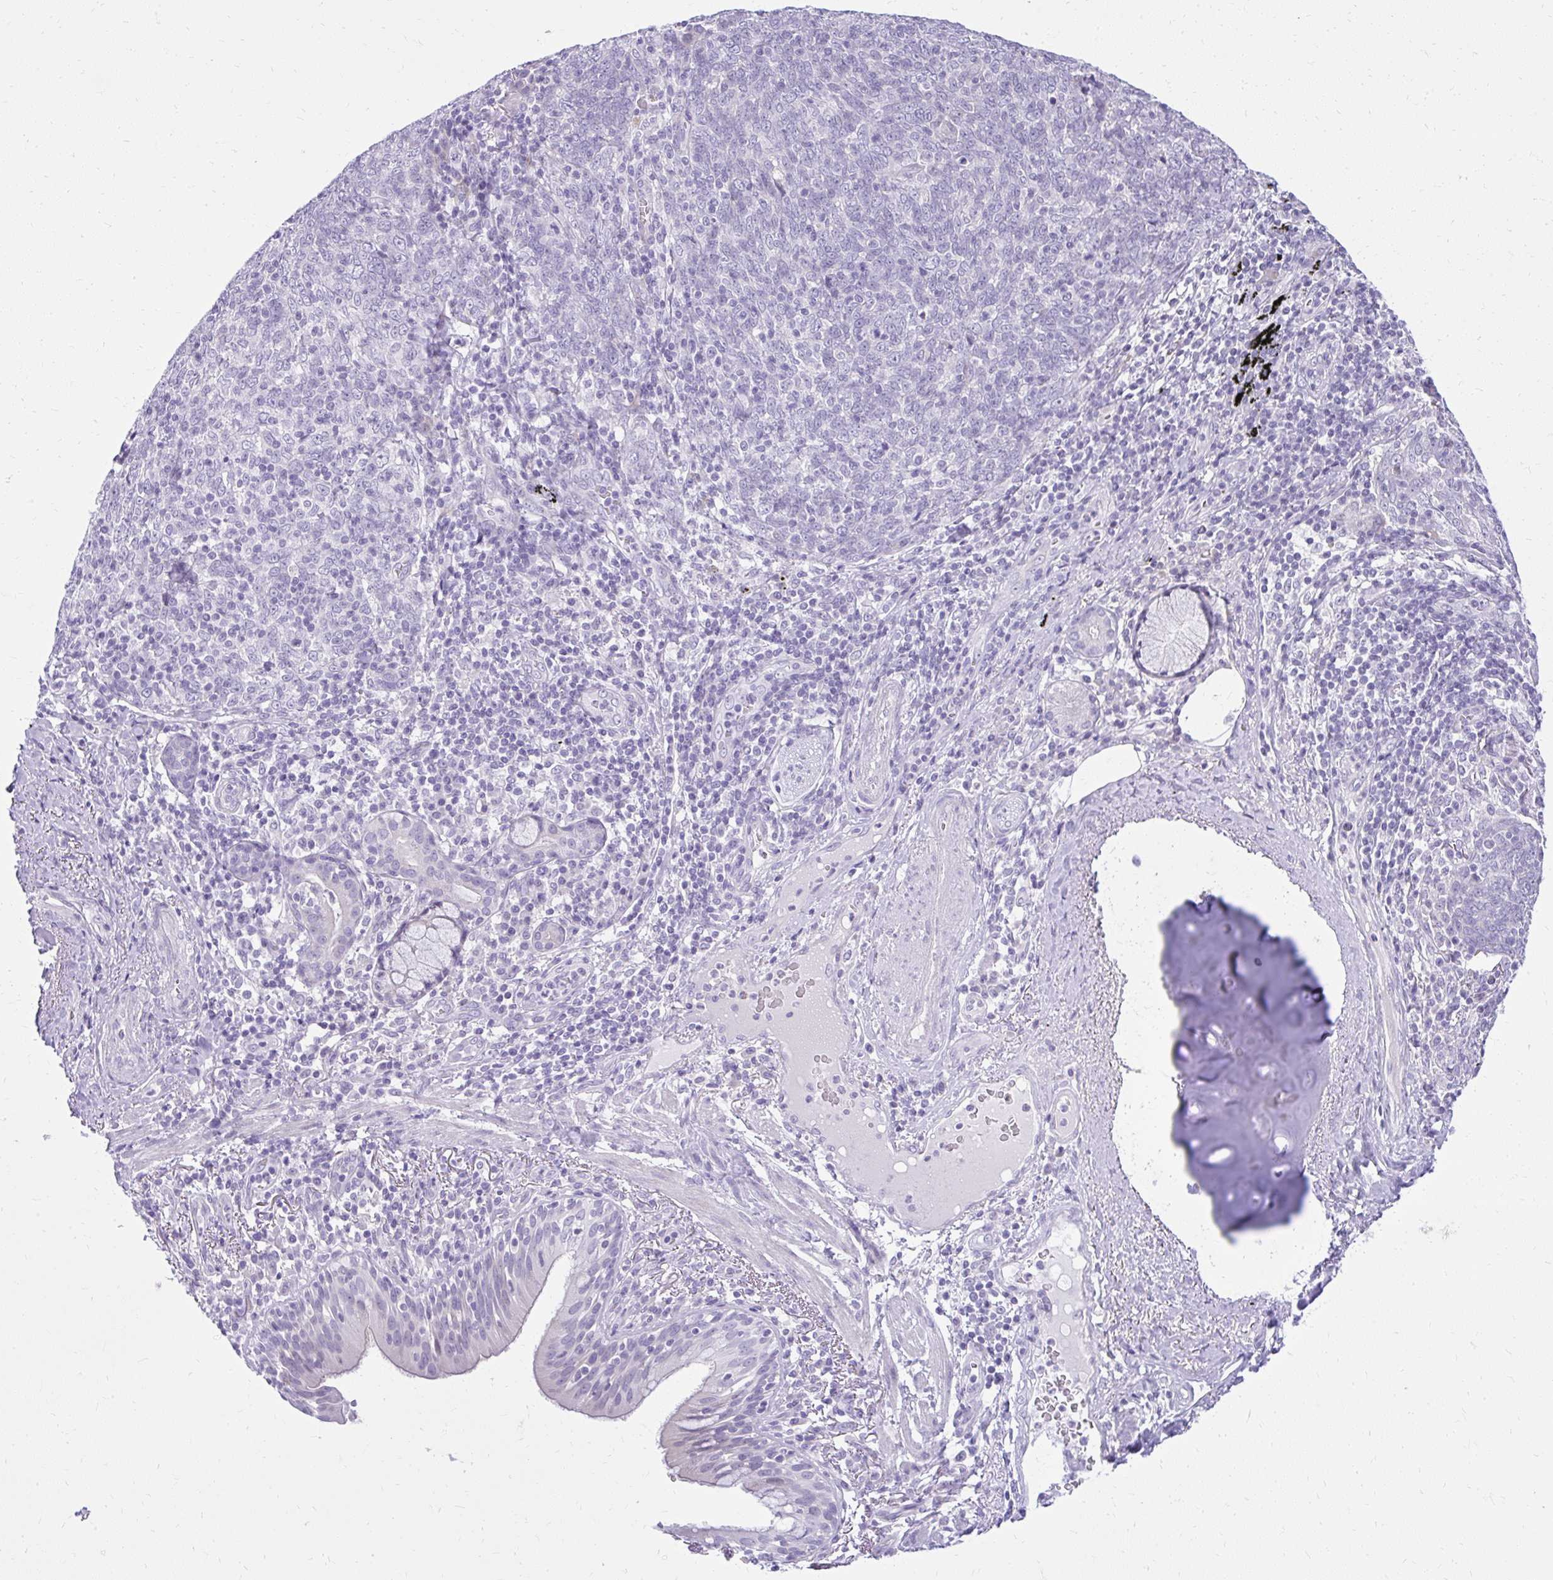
{"staining": {"intensity": "negative", "quantity": "none", "location": "none"}, "tissue": "lung cancer", "cell_type": "Tumor cells", "image_type": "cancer", "snomed": [{"axis": "morphology", "description": "Squamous cell carcinoma, NOS"}, {"axis": "topography", "description": "Lung"}], "caption": "High power microscopy photomicrograph of an IHC image of lung squamous cell carcinoma, revealing no significant expression in tumor cells.", "gene": "PRAP1", "patient": {"sex": "female", "age": 72}}